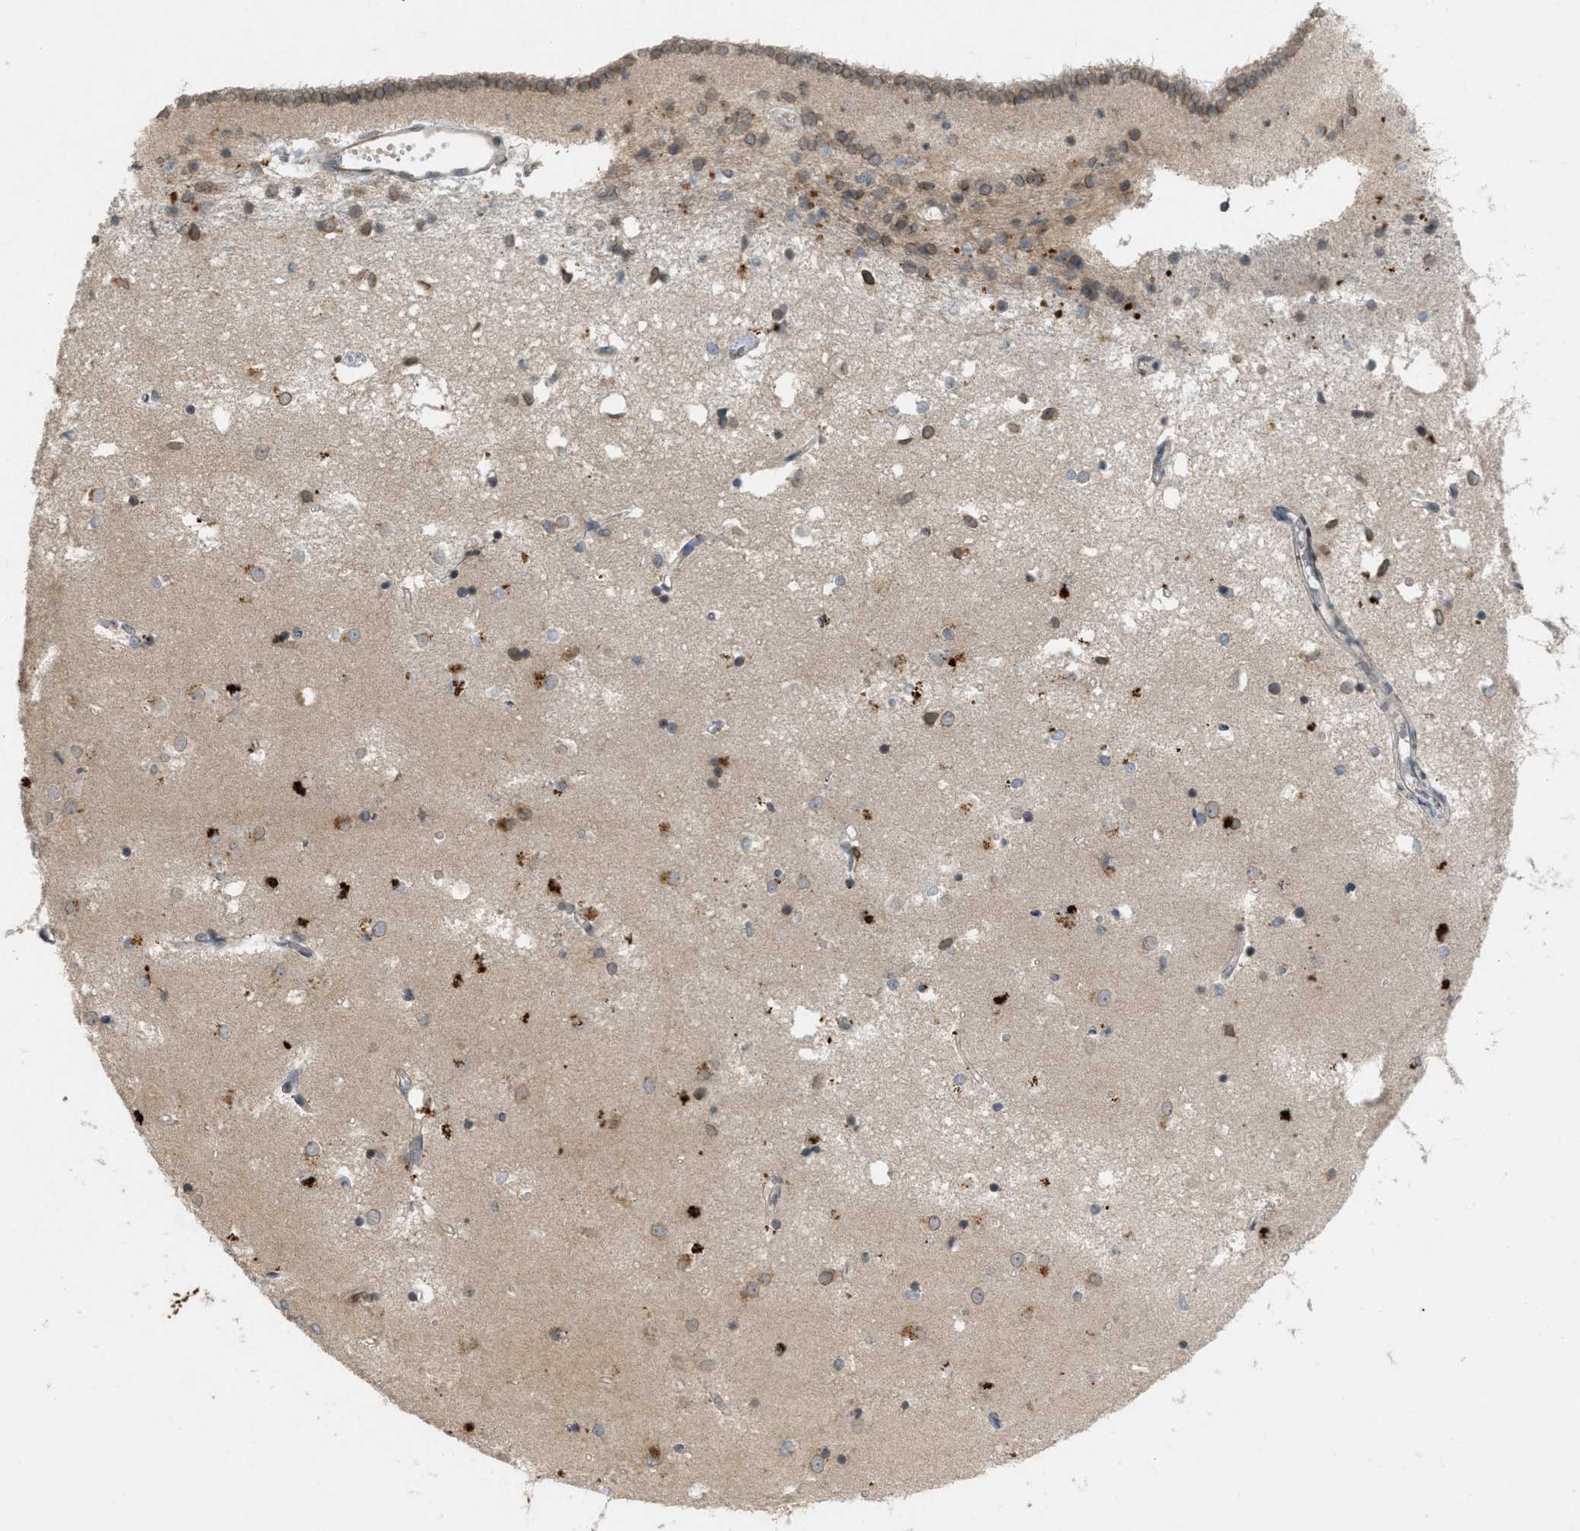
{"staining": {"intensity": "moderate", "quantity": "25%-75%", "location": "nuclear"}, "tissue": "caudate", "cell_type": "Glial cells", "image_type": "normal", "snomed": [{"axis": "morphology", "description": "Normal tissue, NOS"}, {"axis": "topography", "description": "Lateral ventricle wall"}], "caption": "An image of caudate stained for a protein reveals moderate nuclear brown staining in glial cells.", "gene": "ABHD6", "patient": {"sex": "male", "age": 45}}